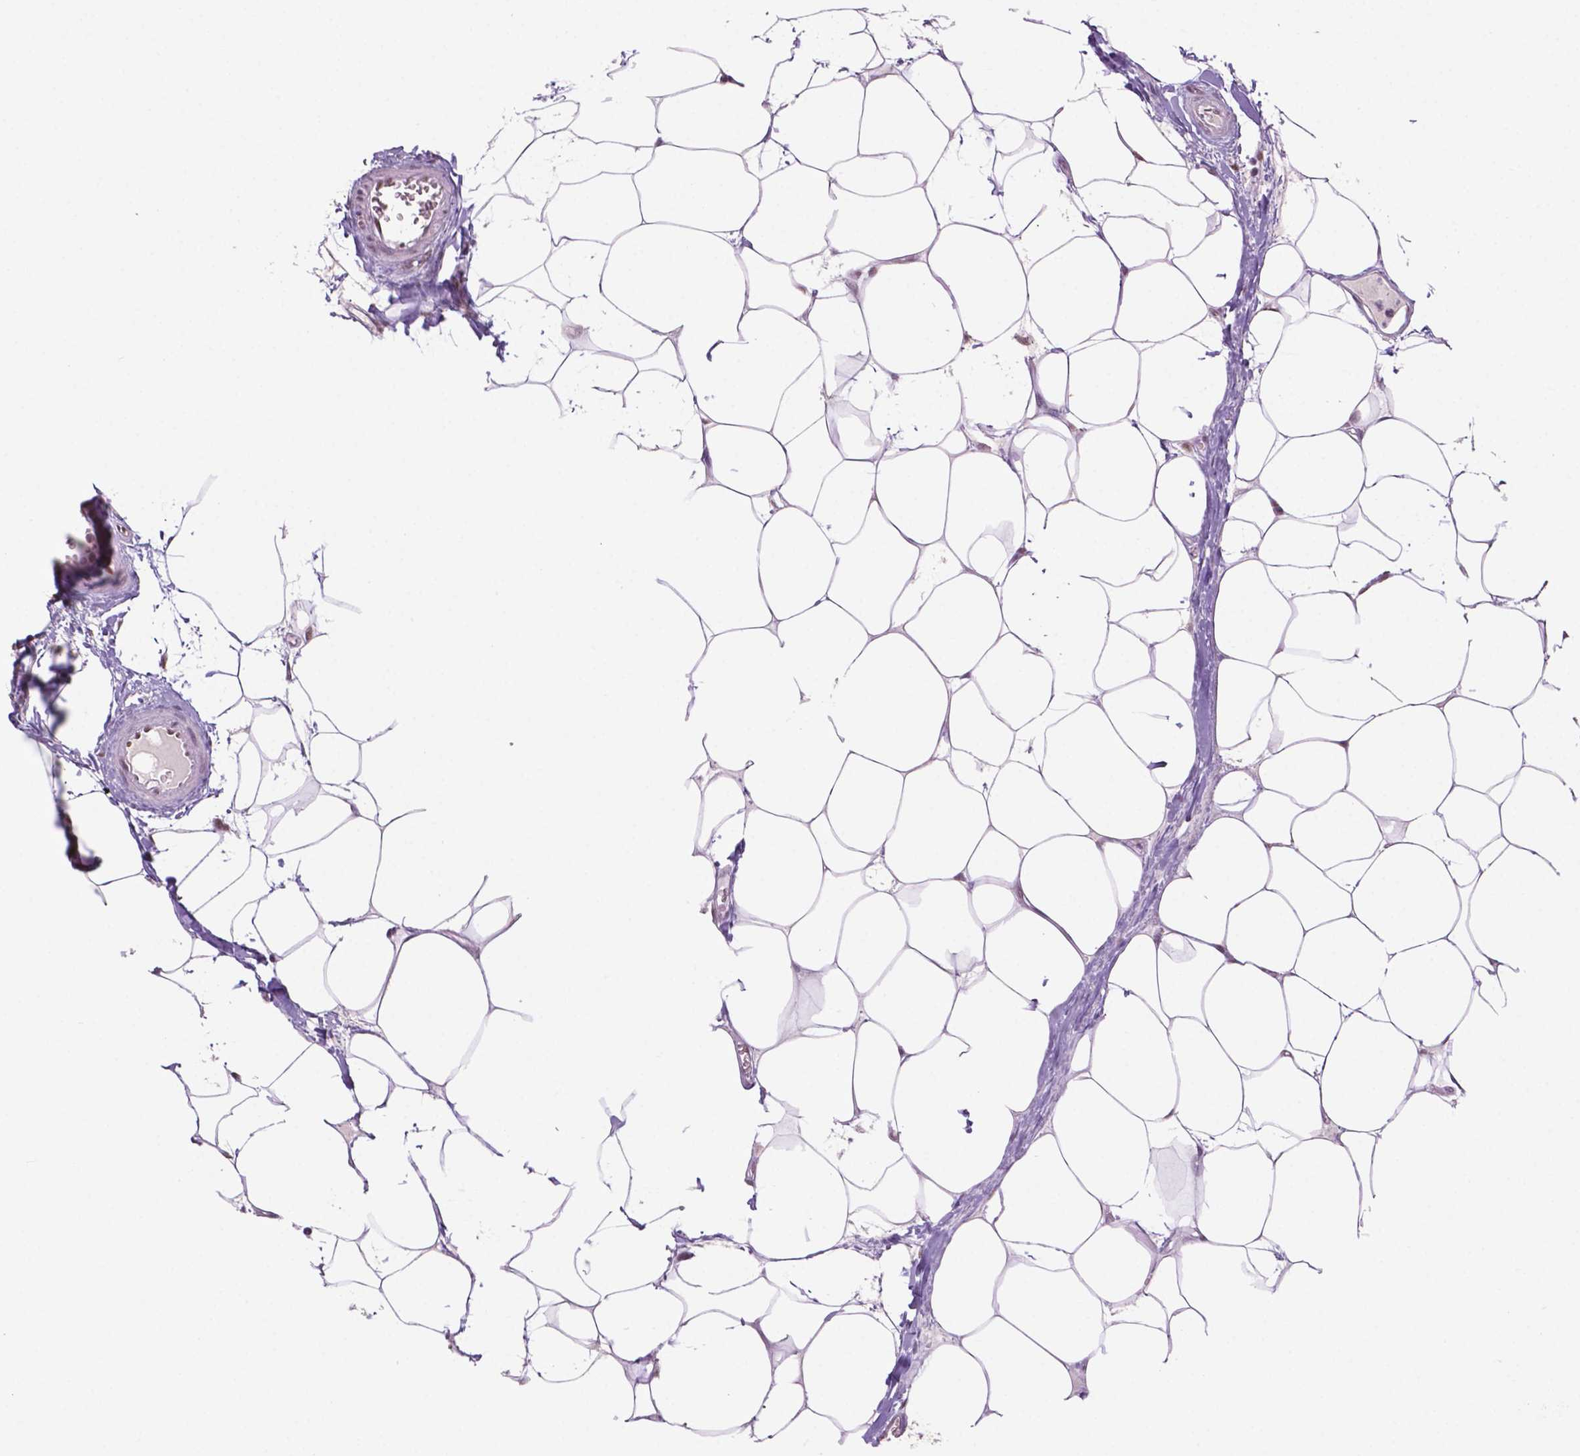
{"staining": {"intensity": "moderate", "quantity": "25%-75%", "location": "nuclear"}, "tissue": "breast cancer", "cell_type": "Tumor cells", "image_type": "cancer", "snomed": [{"axis": "morphology", "description": "Duct carcinoma"}, {"axis": "topography", "description": "Breast"}], "caption": "Breast cancer tissue shows moderate nuclear positivity in about 25%-75% of tumor cells", "gene": "MLH1", "patient": {"sex": "female", "age": 54}}